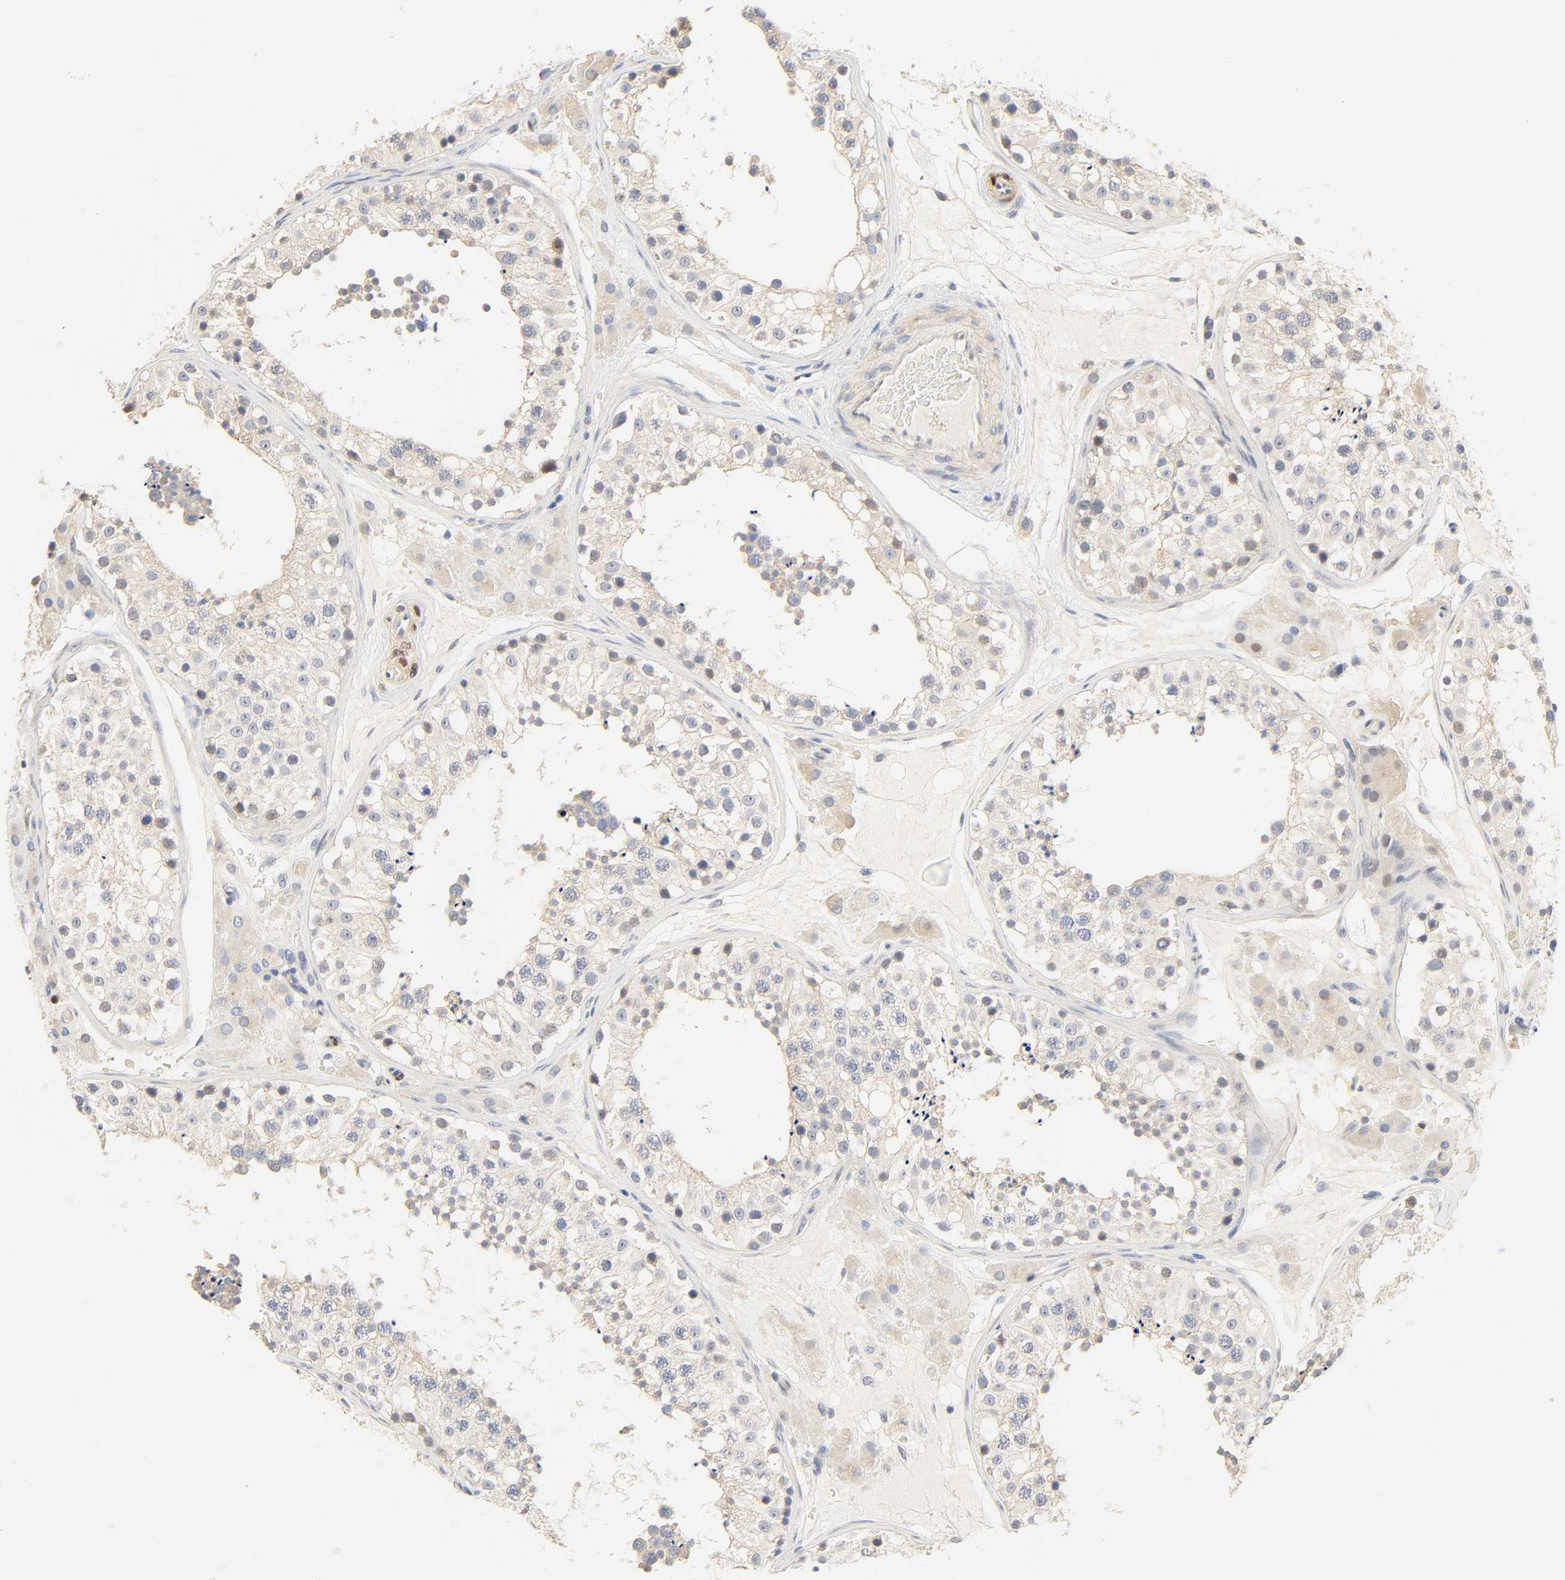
{"staining": {"intensity": "negative", "quantity": "none", "location": "none"}, "tissue": "testis", "cell_type": "Cells in seminiferous ducts", "image_type": "normal", "snomed": [{"axis": "morphology", "description": "Normal tissue, NOS"}, {"axis": "topography", "description": "Testis"}], "caption": "Immunohistochemistry of unremarkable testis shows no positivity in cells in seminiferous ducts.", "gene": "BORCS8", "patient": {"sex": "male", "age": 26}}